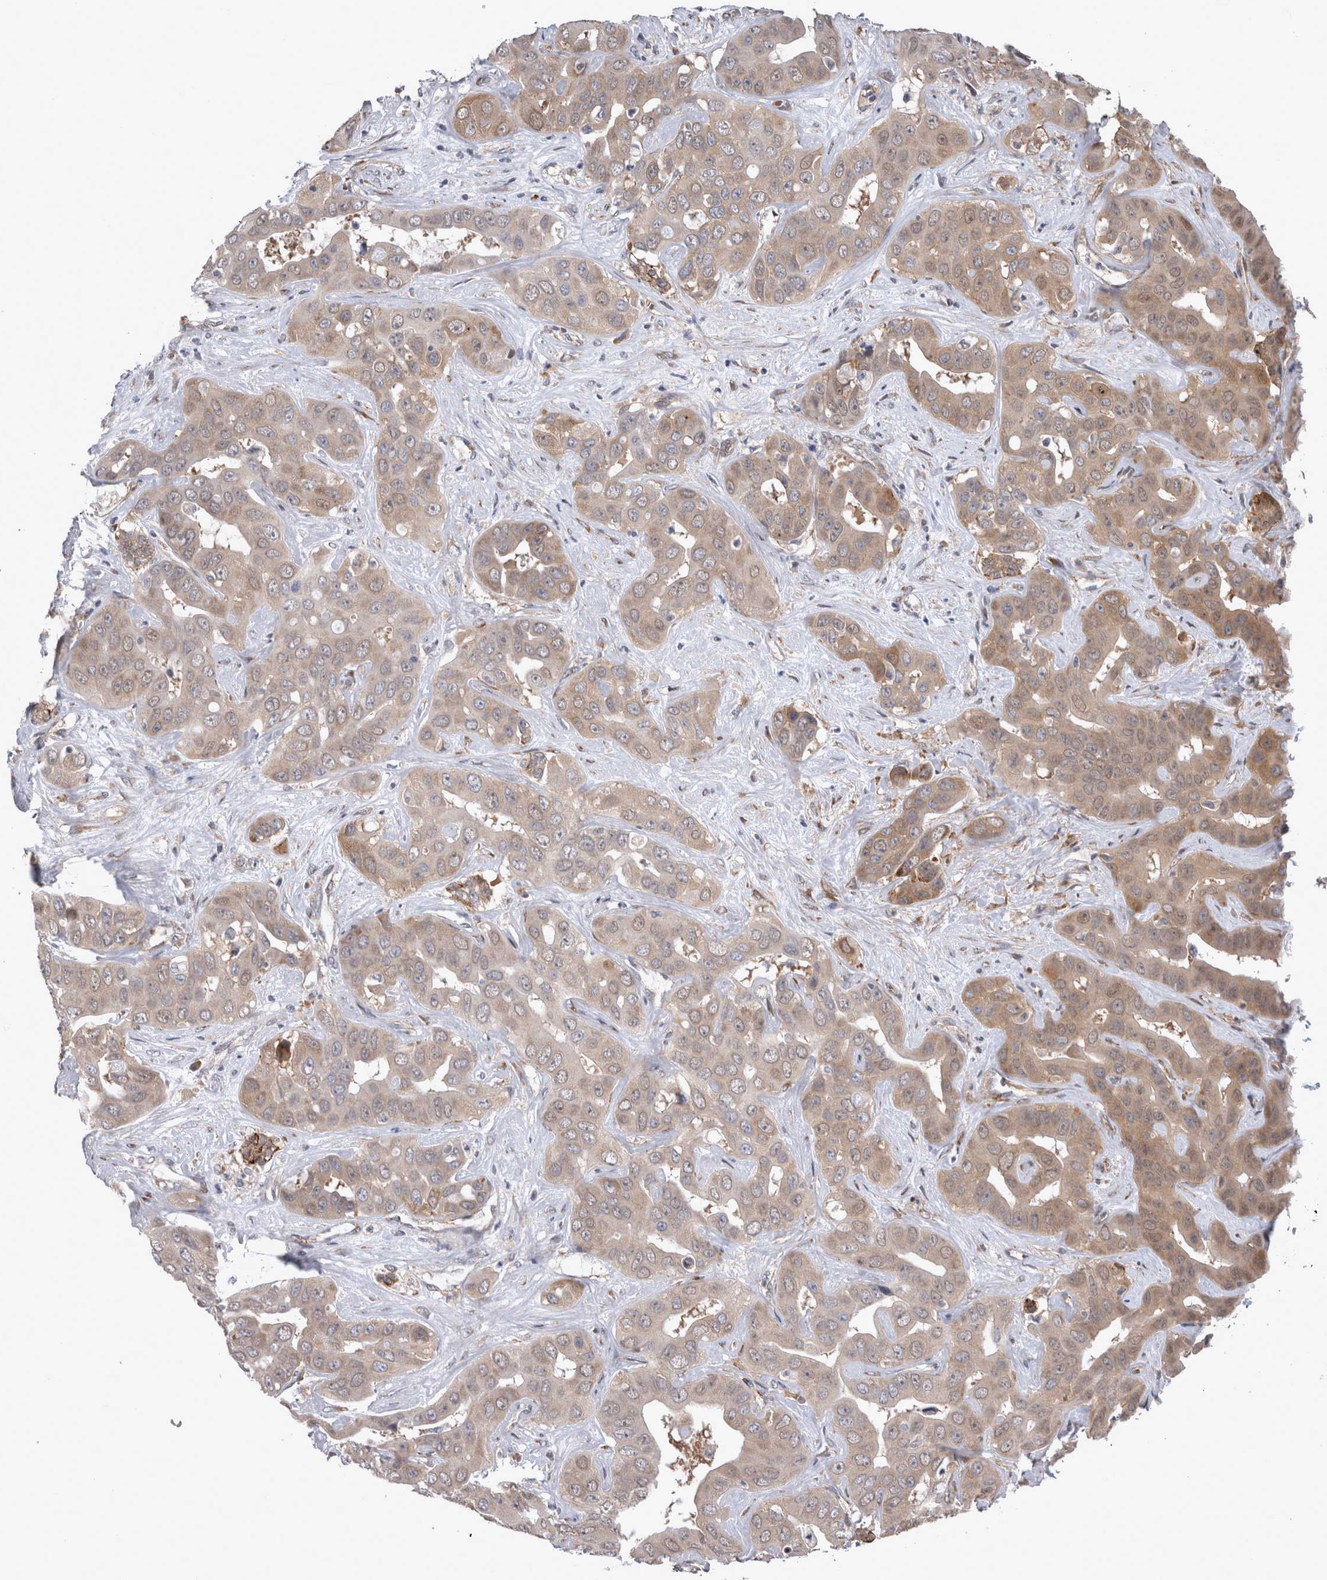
{"staining": {"intensity": "weak", "quantity": "25%-75%", "location": "cytoplasmic/membranous"}, "tissue": "liver cancer", "cell_type": "Tumor cells", "image_type": "cancer", "snomed": [{"axis": "morphology", "description": "Cholangiocarcinoma"}, {"axis": "topography", "description": "Liver"}], "caption": "Human cholangiocarcinoma (liver) stained for a protein (brown) reveals weak cytoplasmic/membranous positive positivity in approximately 25%-75% of tumor cells.", "gene": "DDX6", "patient": {"sex": "female", "age": 52}}